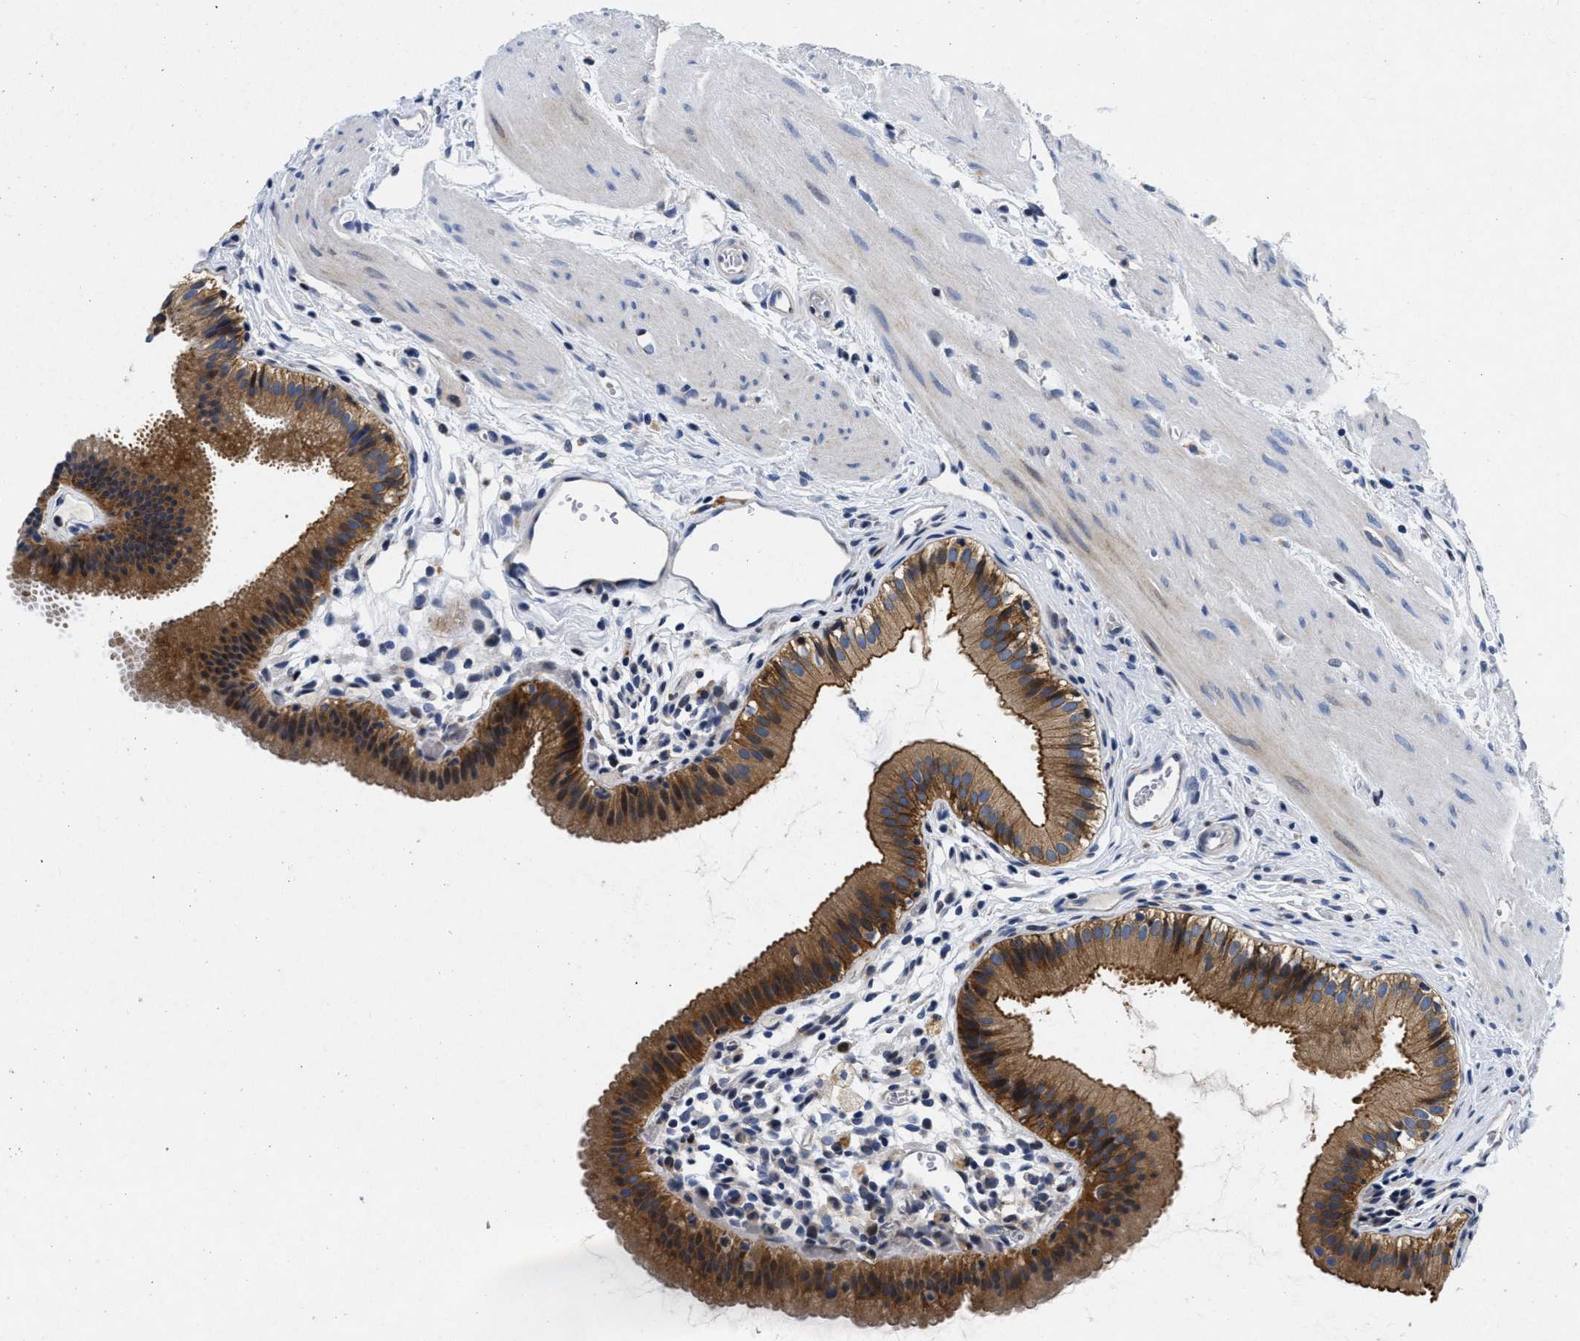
{"staining": {"intensity": "strong", "quantity": ">75%", "location": "cytoplasmic/membranous"}, "tissue": "gallbladder", "cell_type": "Glandular cells", "image_type": "normal", "snomed": [{"axis": "morphology", "description": "Normal tissue, NOS"}, {"axis": "topography", "description": "Gallbladder"}], "caption": "An image of gallbladder stained for a protein shows strong cytoplasmic/membranous brown staining in glandular cells. (IHC, brightfield microscopy, high magnification).", "gene": "LAD1", "patient": {"sex": "female", "age": 26}}